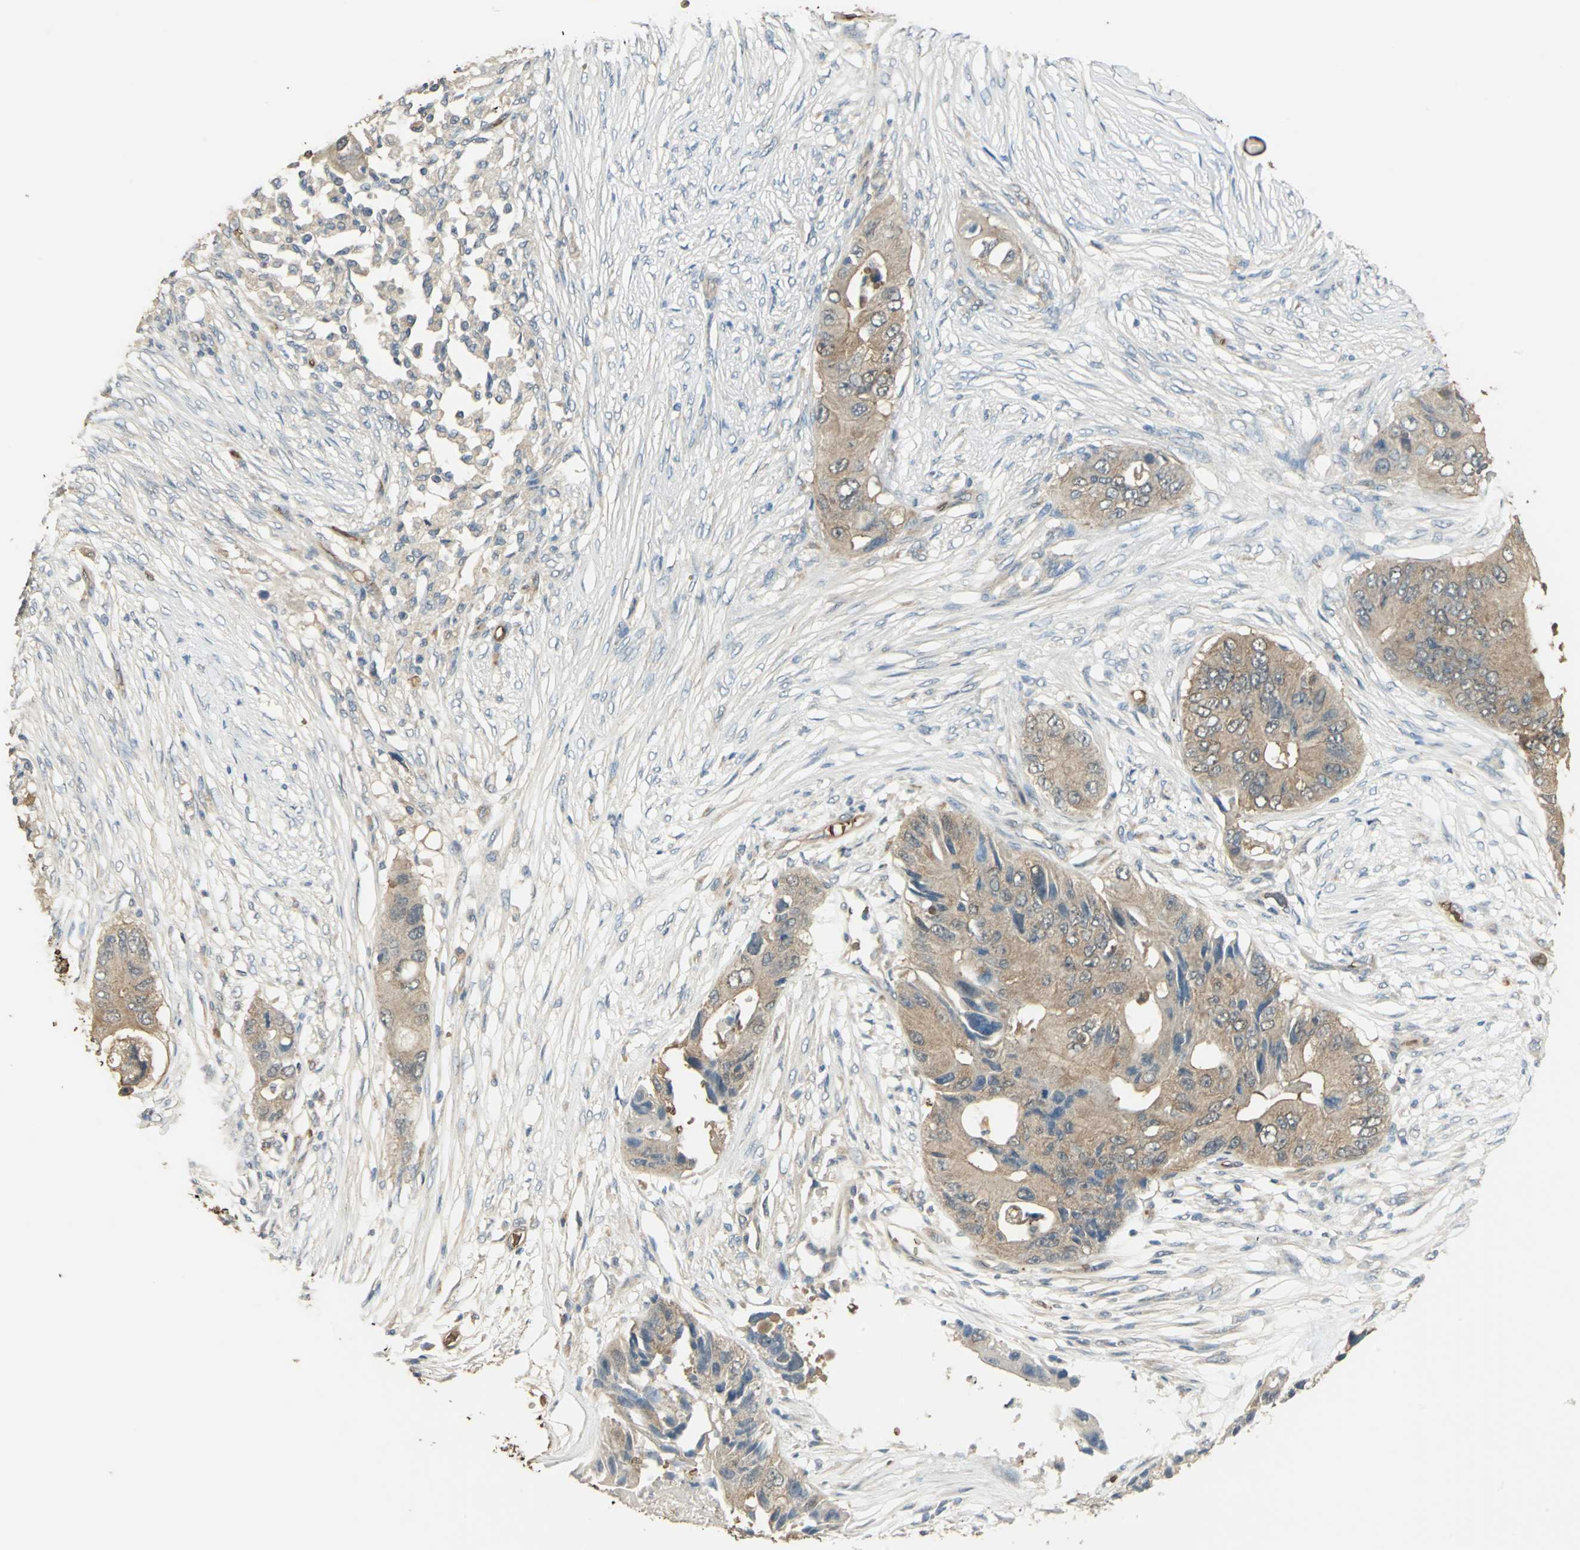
{"staining": {"intensity": "weak", "quantity": ">75%", "location": "cytoplasmic/membranous"}, "tissue": "colorectal cancer", "cell_type": "Tumor cells", "image_type": "cancer", "snomed": [{"axis": "morphology", "description": "Adenocarcinoma, NOS"}, {"axis": "topography", "description": "Colon"}], "caption": "This image demonstrates IHC staining of human colorectal adenocarcinoma, with low weak cytoplasmic/membranous expression in approximately >75% of tumor cells.", "gene": "DDAH1", "patient": {"sex": "male", "age": 71}}